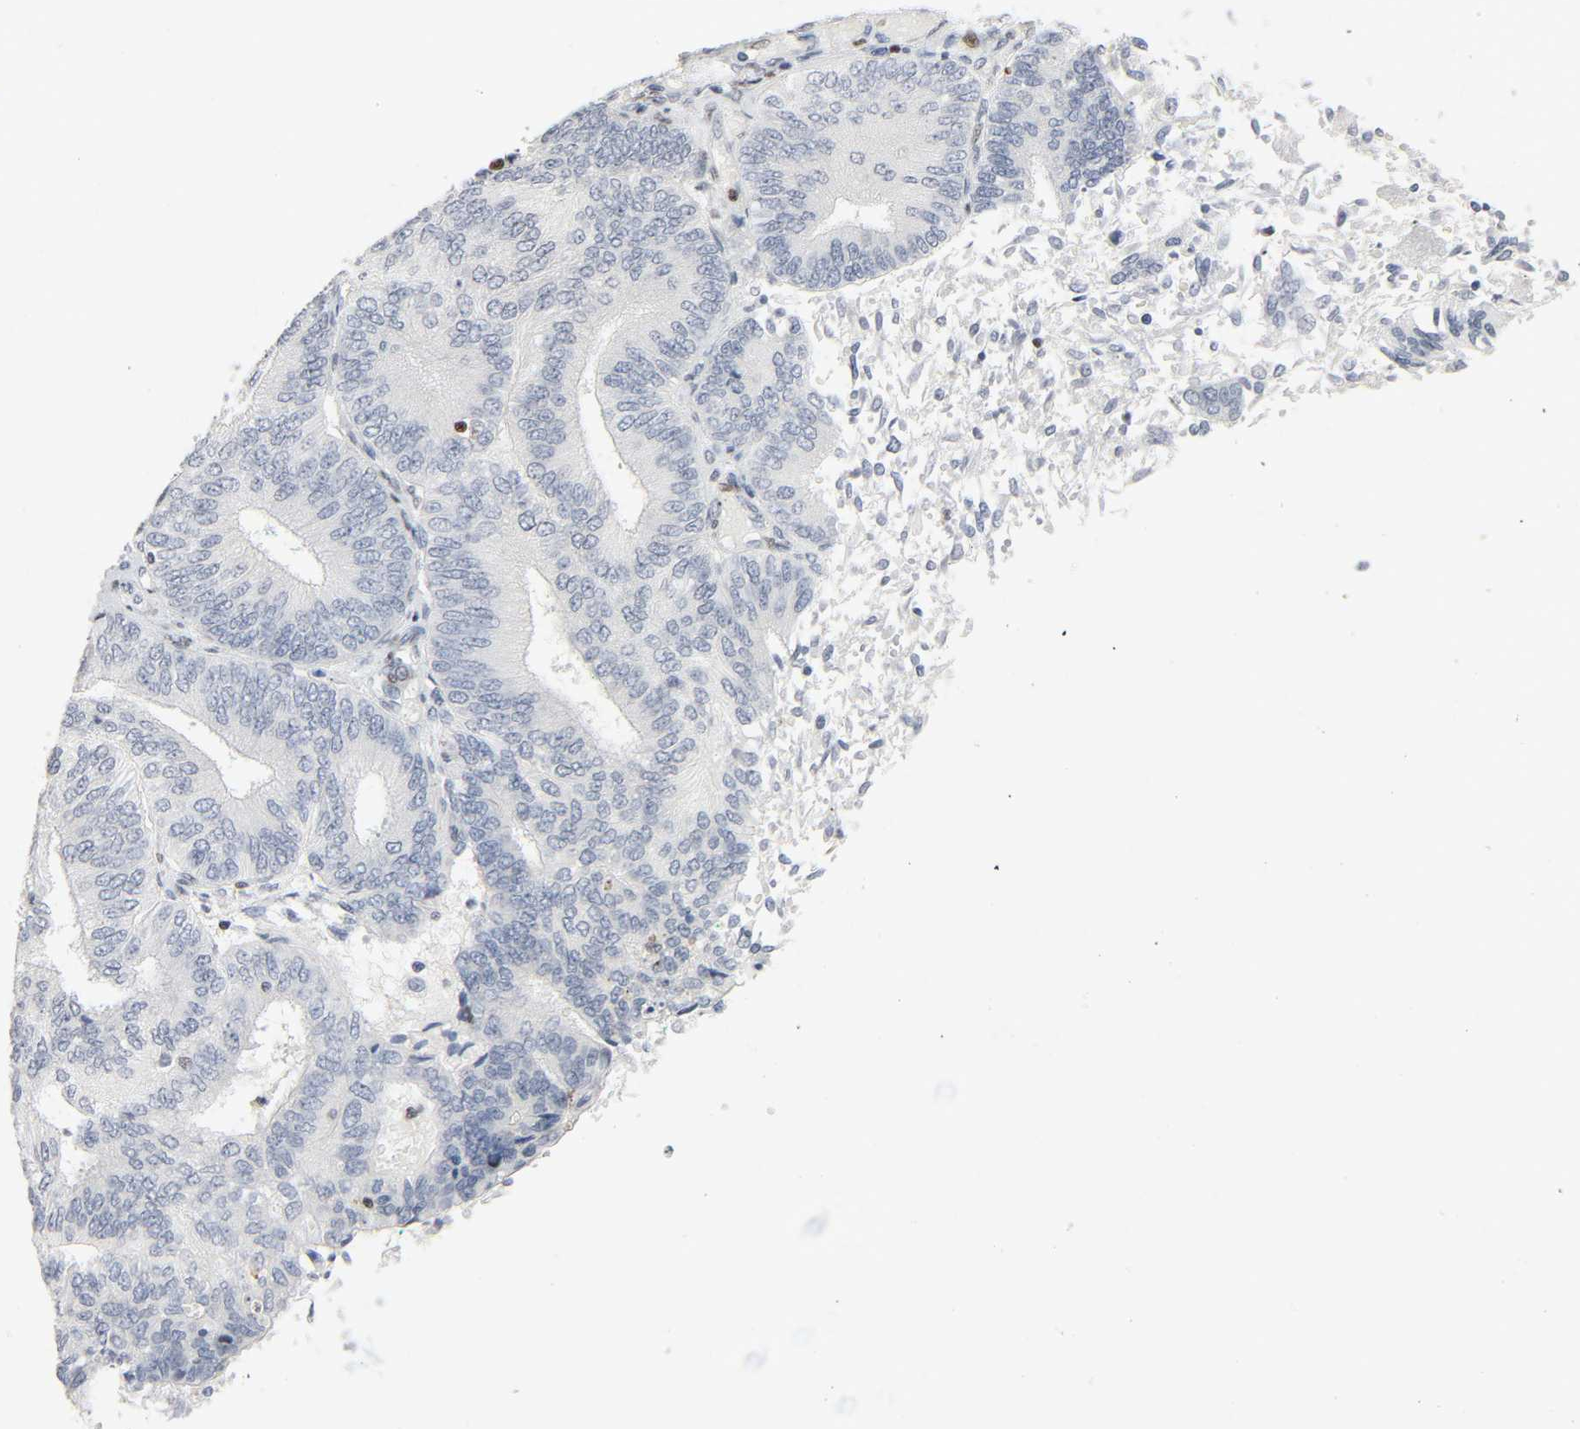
{"staining": {"intensity": "negative", "quantity": "none", "location": "none"}, "tissue": "endometrial cancer", "cell_type": "Tumor cells", "image_type": "cancer", "snomed": [{"axis": "morphology", "description": "Adenocarcinoma, NOS"}, {"axis": "topography", "description": "Endometrium"}], "caption": "Tumor cells are negative for protein expression in human endometrial cancer. Nuclei are stained in blue.", "gene": "CREBBP", "patient": {"sex": "female", "age": 79}}